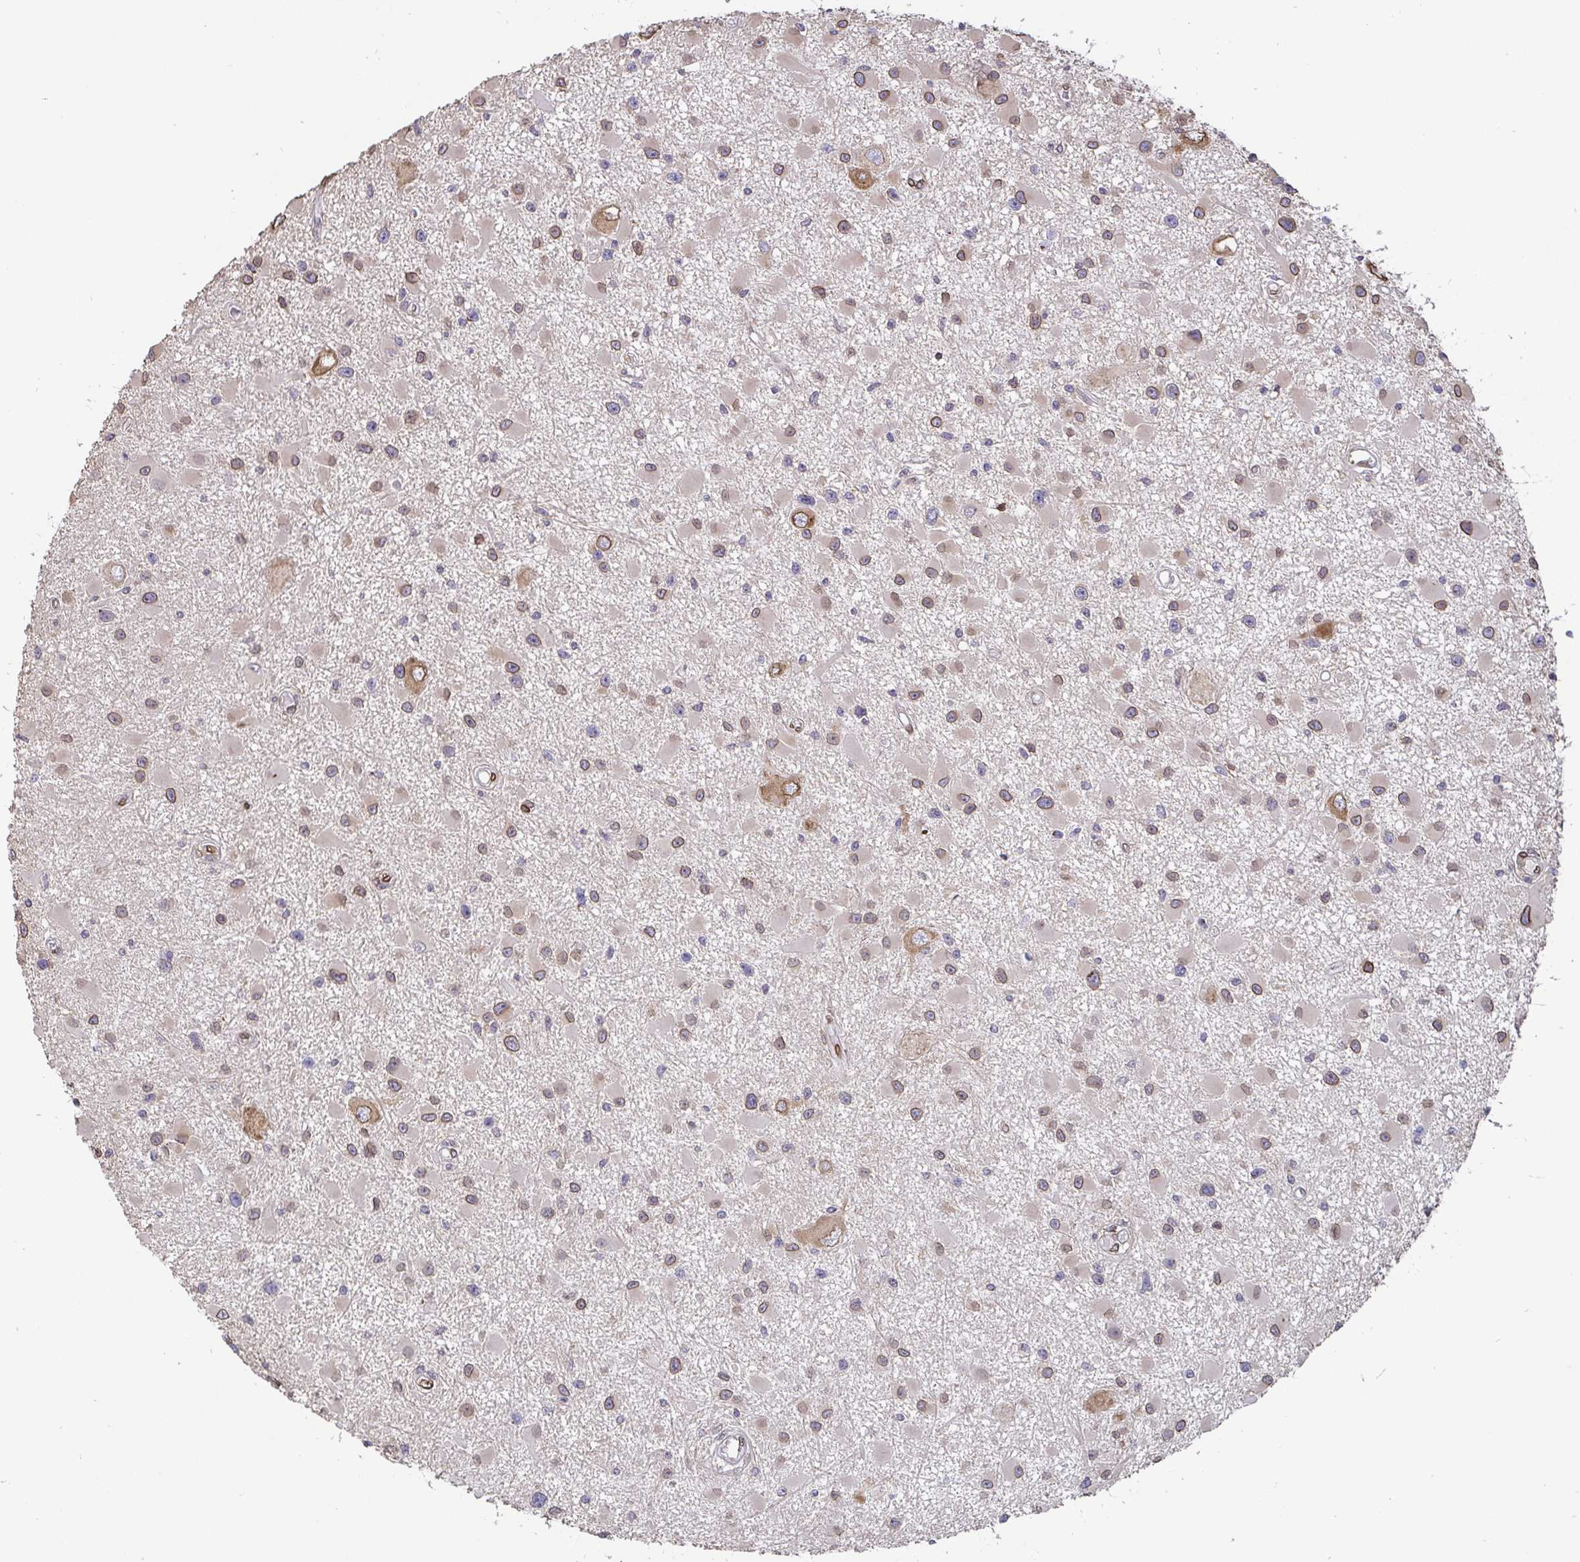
{"staining": {"intensity": "weak", "quantity": "25%-75%", "location": "cytoplasmic/membranous,nuclear"}, "tissue": "glioma", "cell_type": "Tumor cells", "image_type": "cancer", "snomed": [{"axis": "morphology", "description": "Glioma, malignant, High grade"}, {"axis": "topography", "description": "Brain"}], "caption": "About 25%-75% of tumor cells in human glioma exhibit weak cytoplasmic/membranous and nuclear protein staining as visualized by brown immunohistochemical staining.", "gene": "EMD", "patient": {"sex": "male", "age": 54}}